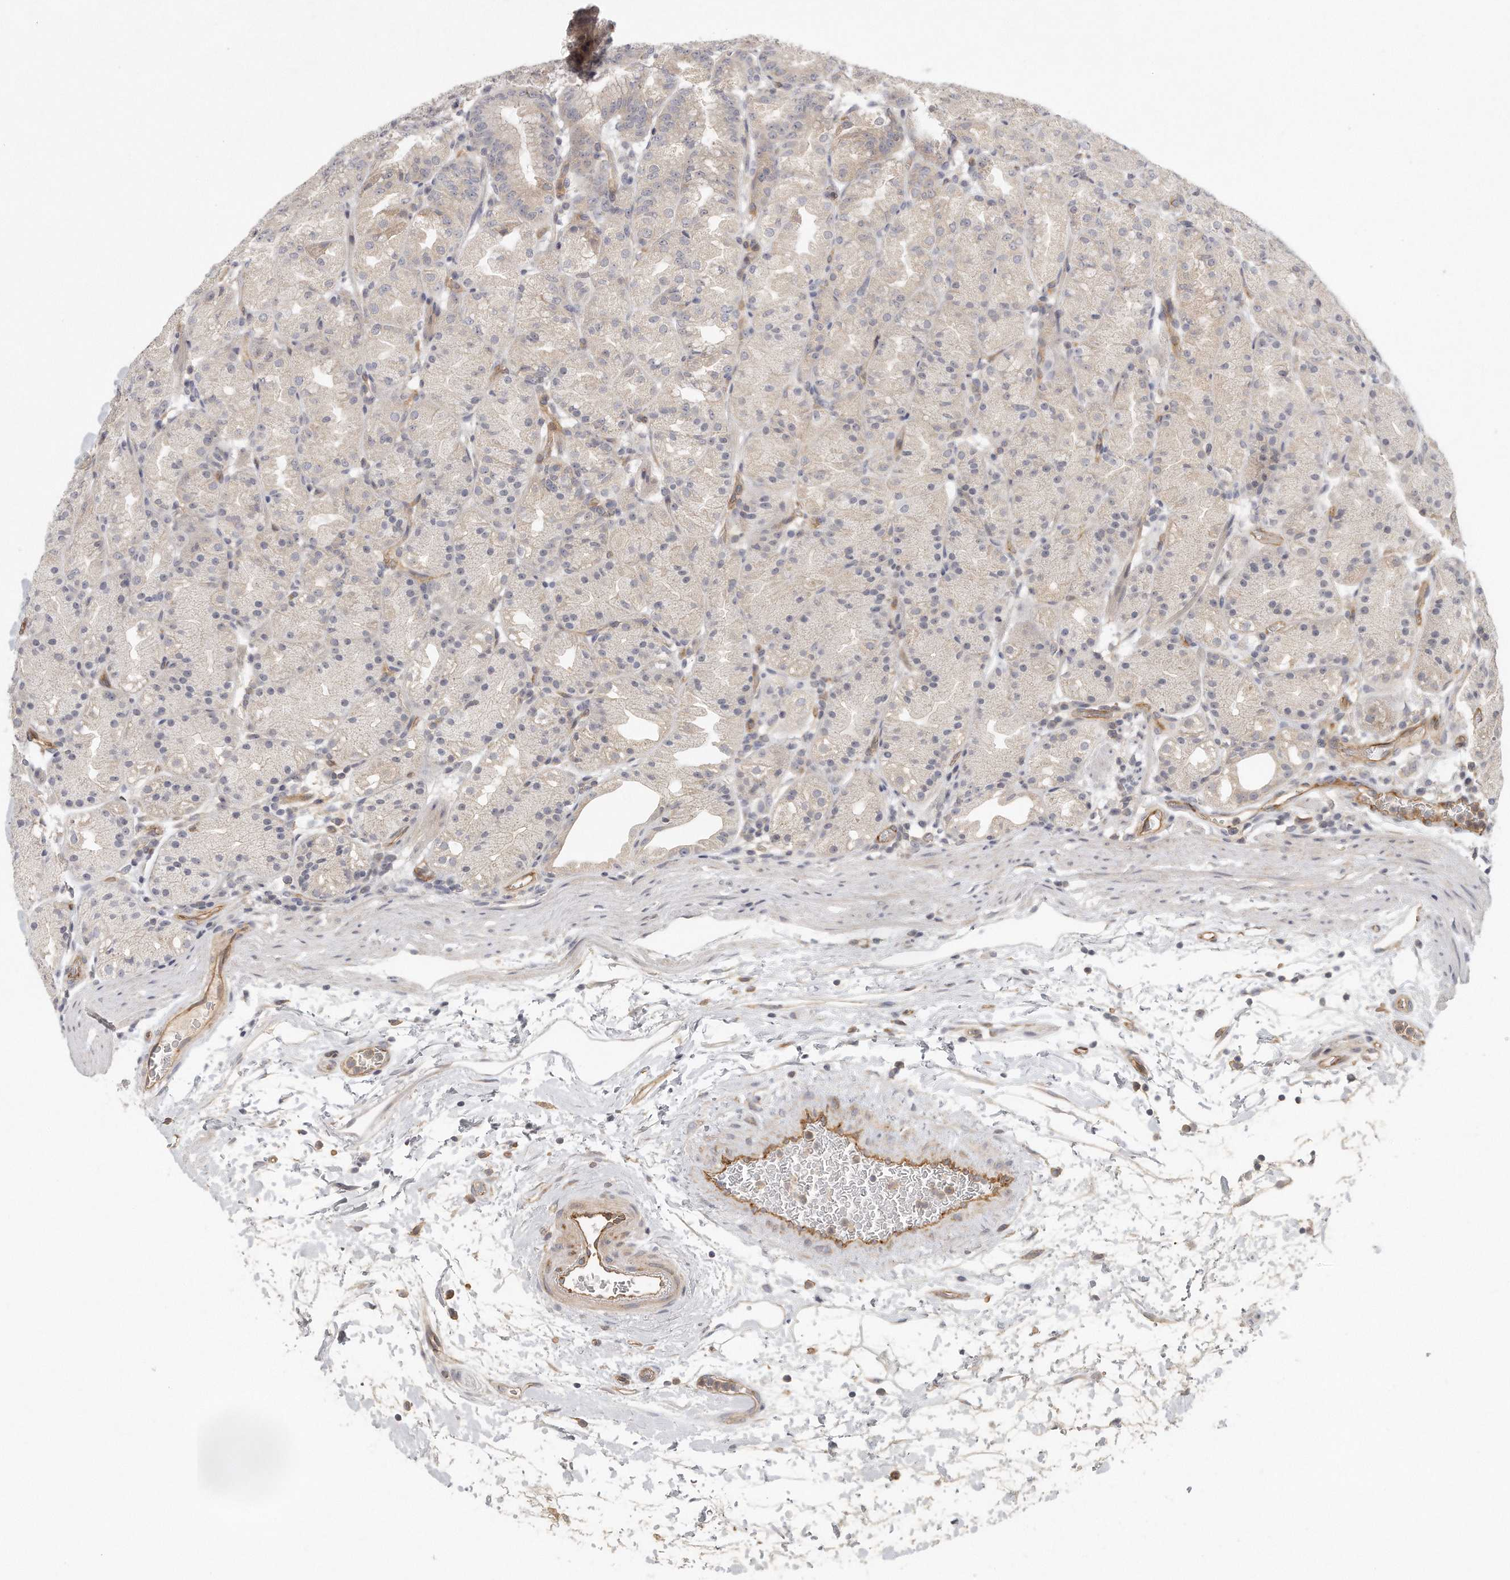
{"staining": {"intensity": "weak", "quantity": "25%-75%", "location": "cytoplasmic/membranous"}, "tissue": "stomach", "cell_type": "Glandular cells", "image_type": "normal", "snomed": [{"axis": "morphology", "description": "Normal tissue, NOS"}, {"axis": "topography", "description": "Stomach, upper"}], "caption": "About 25%-75% of glandular cells in unremarkable stomach demonstrate weak cytoplasmic/membranous protein expression as visualized by brown immunohistochemical staining.", "gene": "MTERF4", "patient": {"sex": "male", "age": 48}}